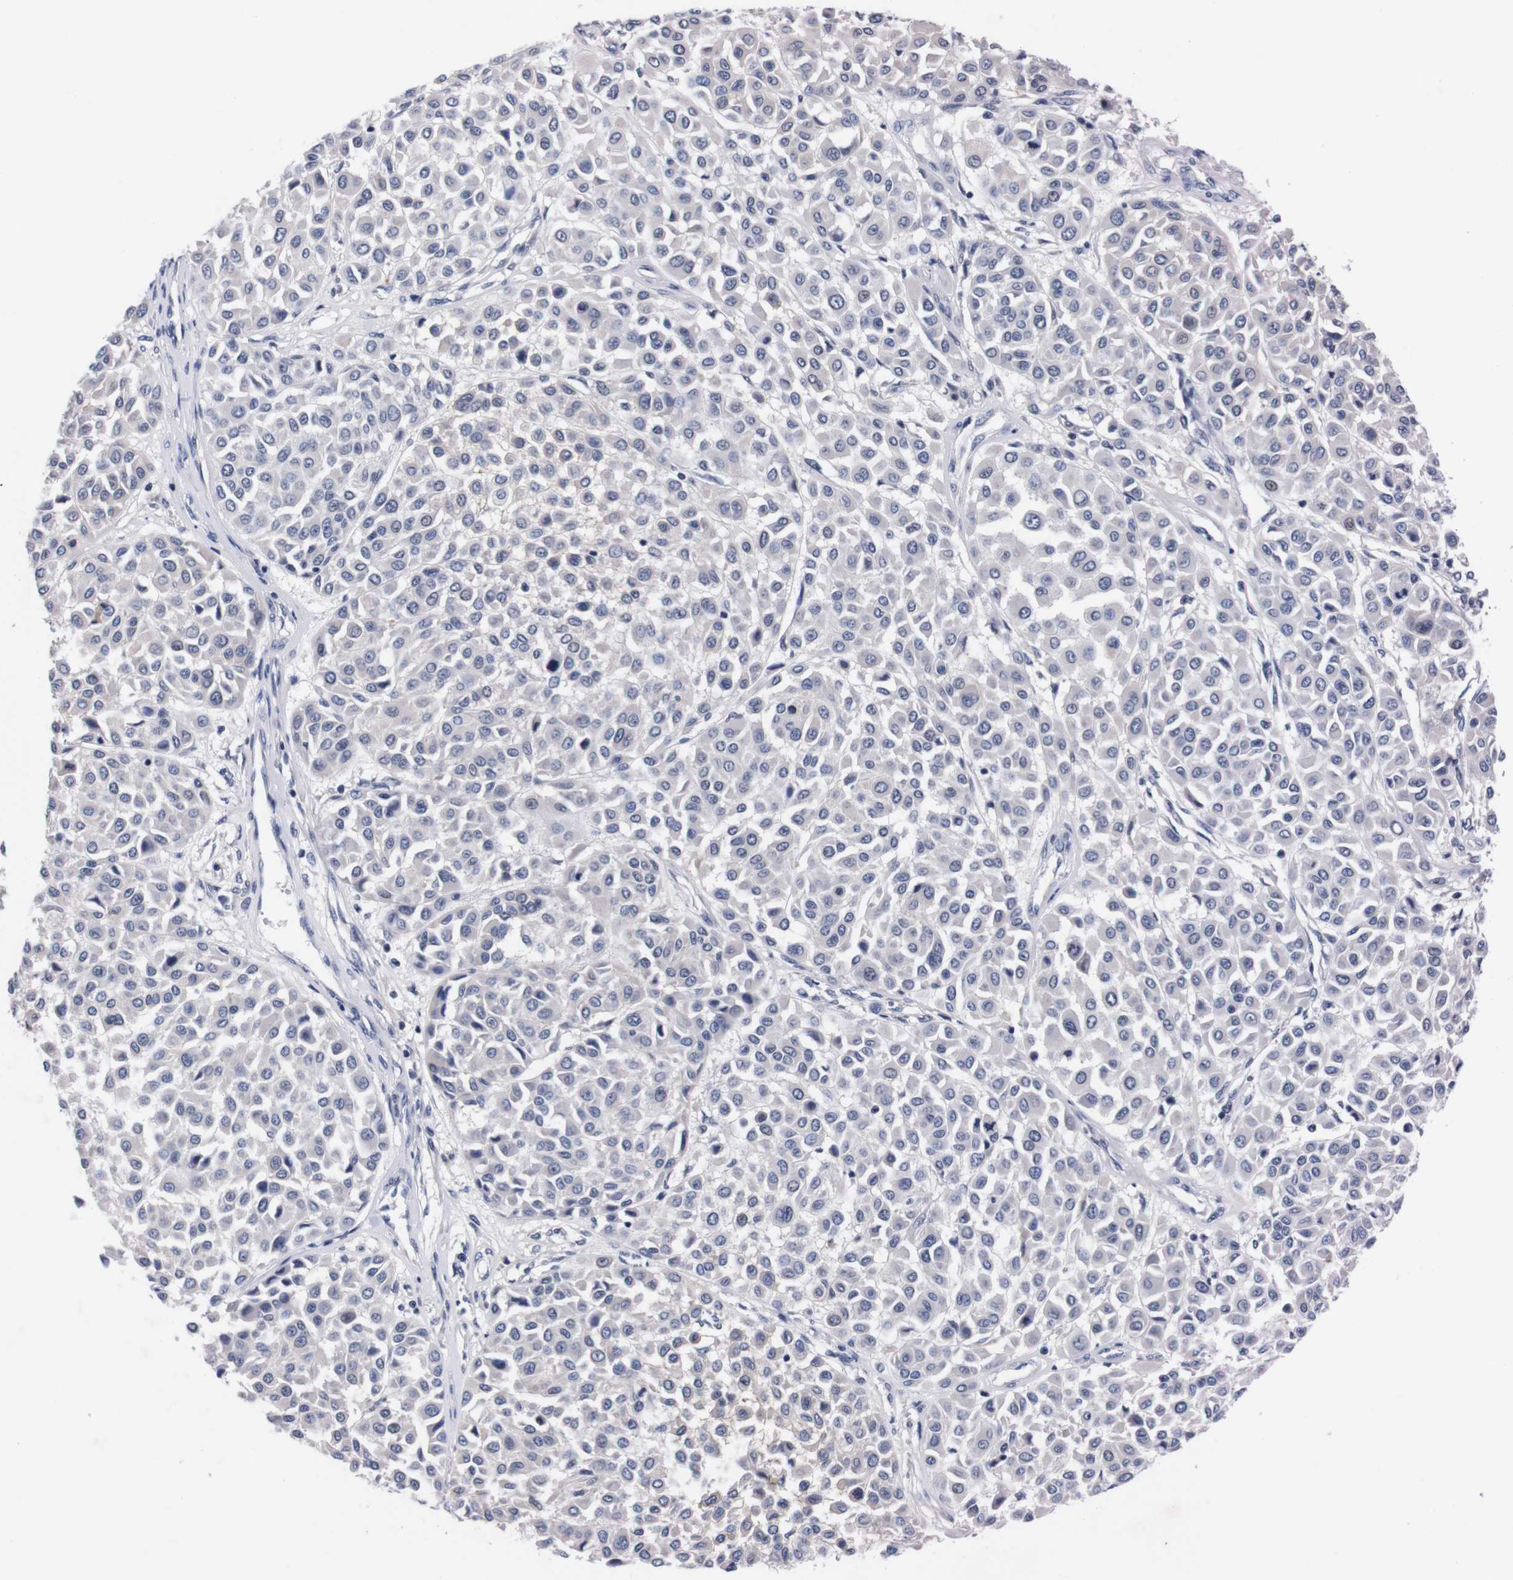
{"staining": {"intensity": "negative", "quantity": "none", "location": "none"}, "tissue": "melanoma", "cell_type": "Tumor cells", "image_type": "cancer", "snomed": [{"axis": "morphology", "description": "Malignant melanoma, Metastatic site"}, {"axis": "topography", "description": "Soft tissue"}], "caption": "Tumor cells are negative for protein expression in human malignant melanoma (metastatic site).", "gene": "TNFRSF21", "patient": {"sex": "male", "age": 41}}